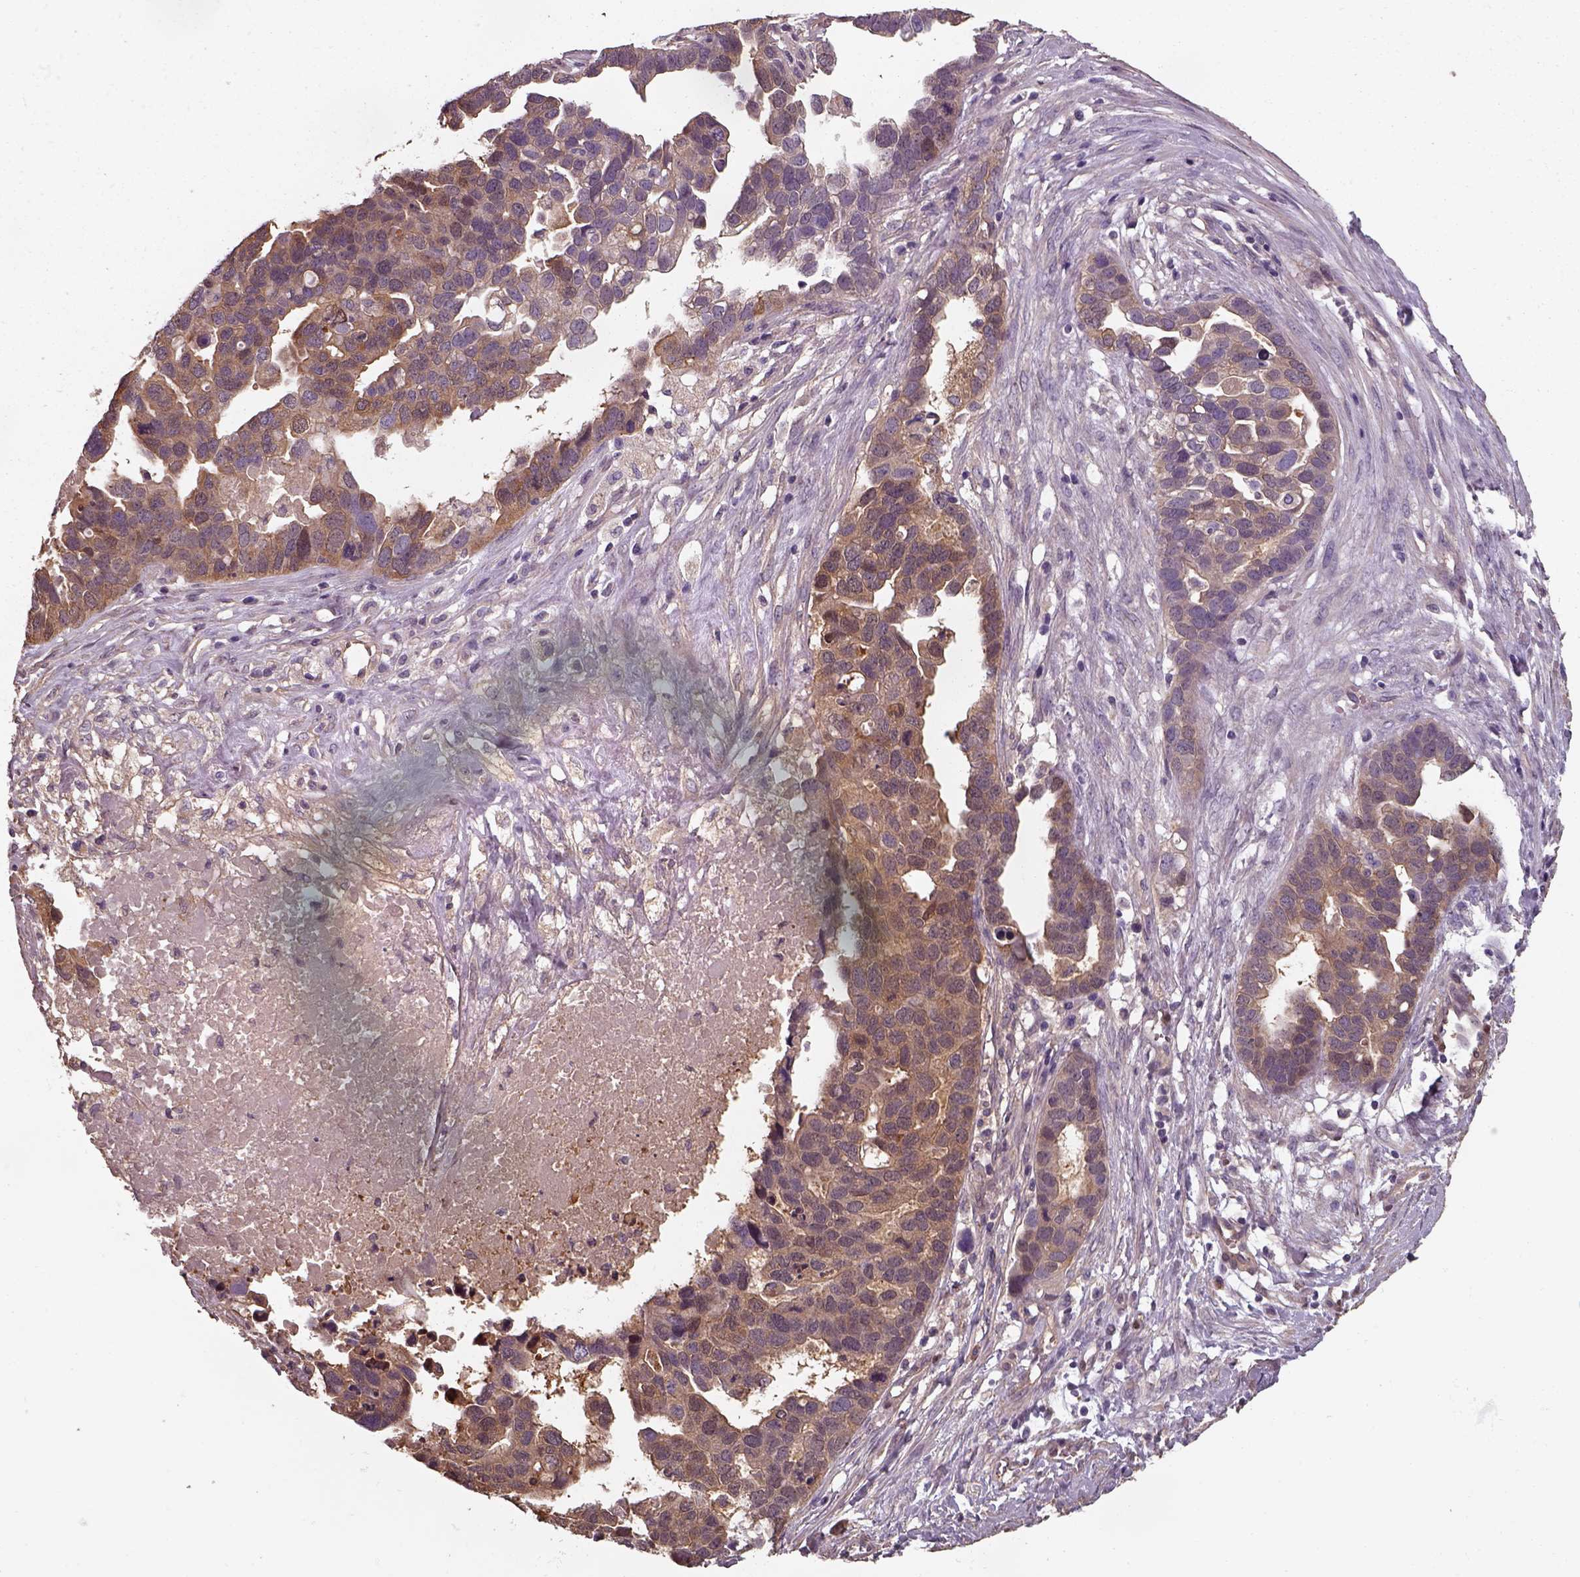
{"staining": {"intensity": "moderate", "quantity": ">75%", "location": "cytoplasmic/membranous"}, "tissue": "ovarian cancer", "cell_type": "Tumor cells", "image_type": "cancer", "snomed": [{"axis": "morphology", "description": "Cystadenocarcinoma, serous, NOS"}, {"axis": "topography", "description": "Ovary"}], "caption": "The photomicrograph demonstrates immunohistochemical staining of ovarian cancer. There is moderate cytoplasmic/membranous positivity is appreciated in about >75% of tumor cells.", "gene": "ISYNA1", "patient": {"sex": "female", "age": 54}}